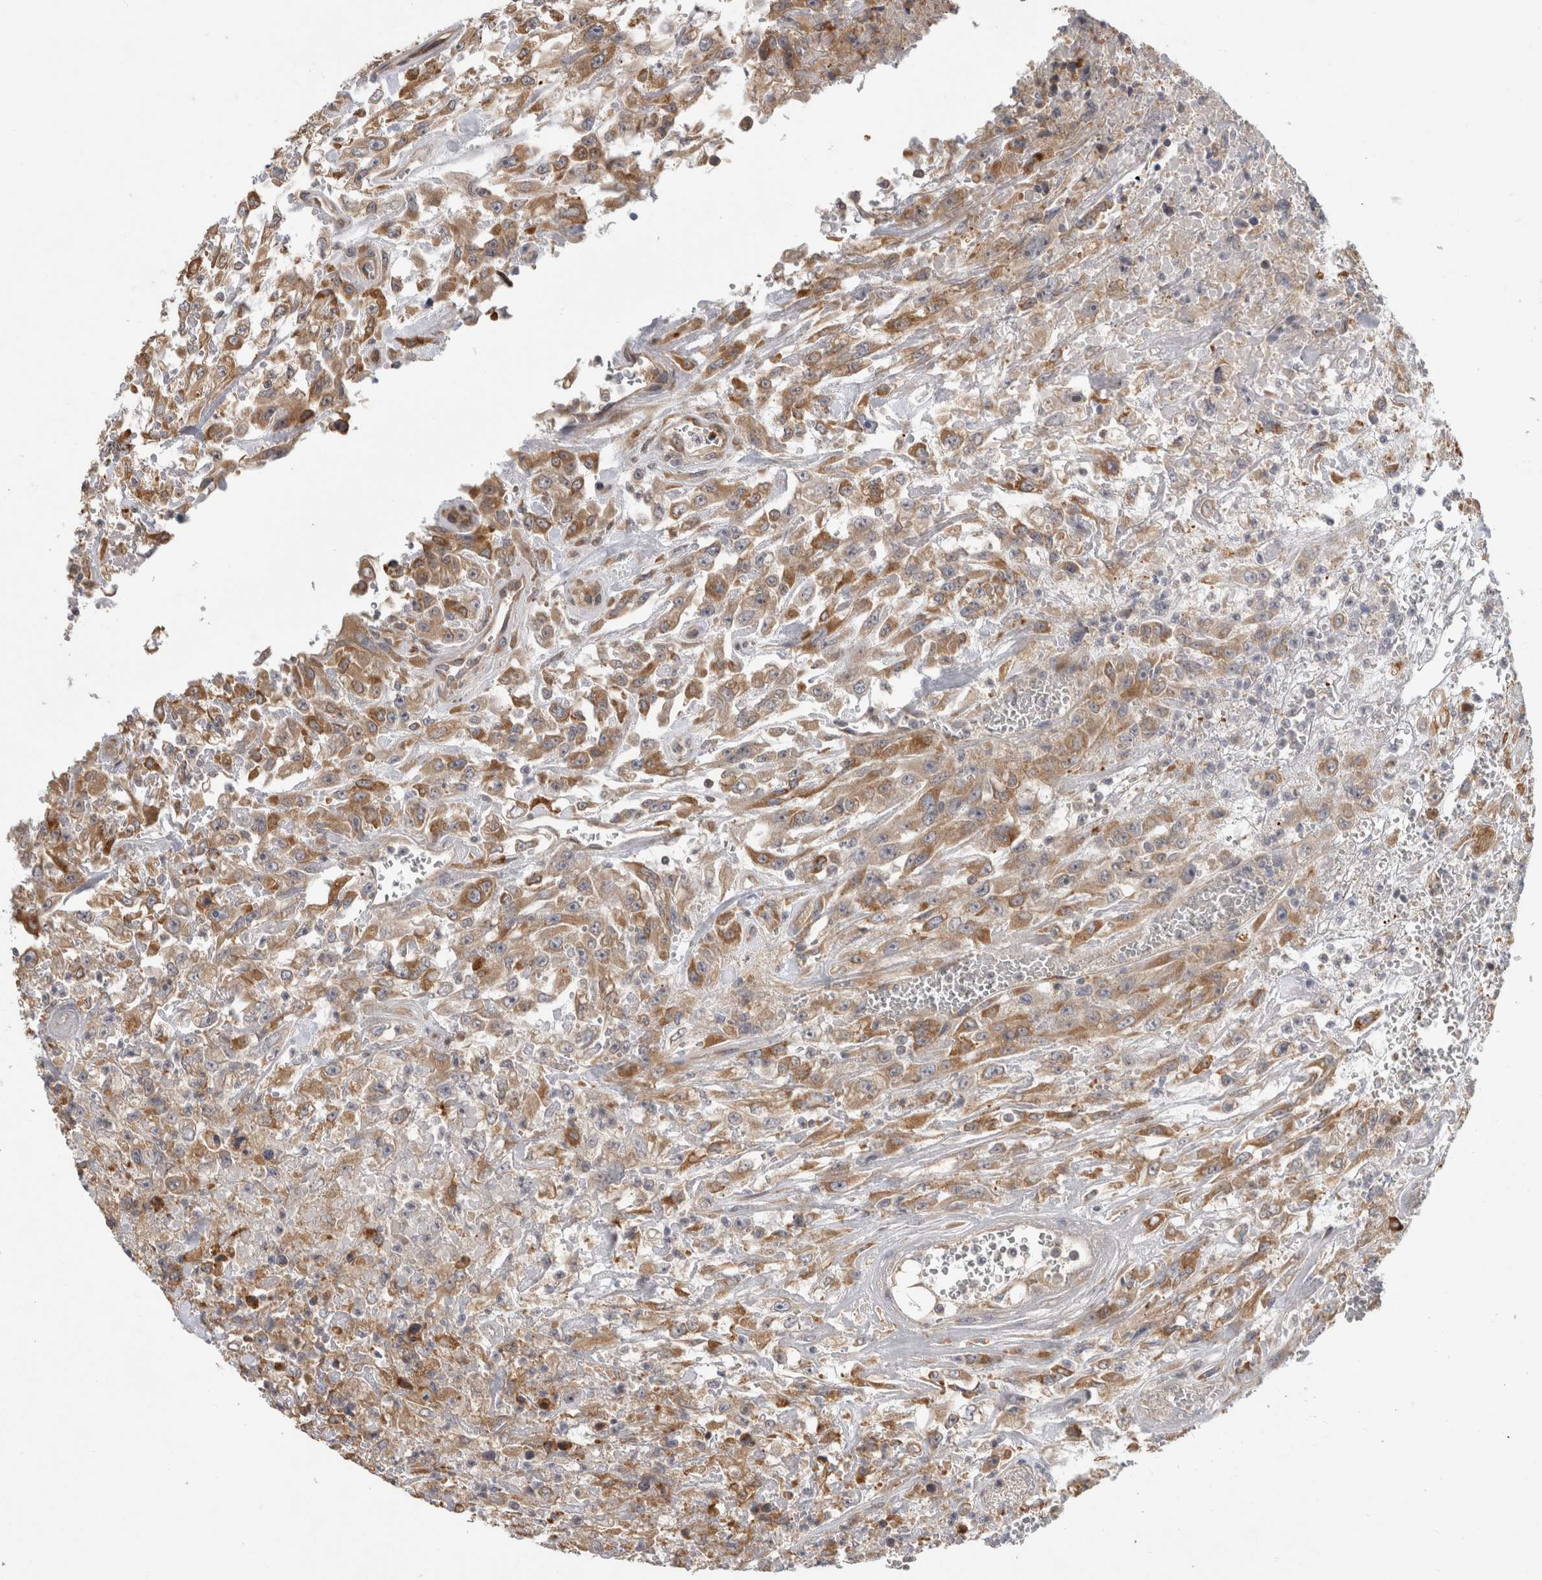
{"staining": {"intensity": "moderate", "quantity": ">75%", "location": "cytoplasmic/membranous"}, "tissue": "urothelial cancer", "cell_type": "Tumor cells", "image_type": "cancer", "snomed": [{"axis": "morphology", "description": "Urothelial carcinoma, High grade"}, {"axis": "topography", "description": "Urinary bladder"}], "caption": "Urothelial cancer stained for a protein displays moderate cytoplasmic/membranous positivity in tumor cells.", "gene": "PARP6", "patient": {"sex": "male", "age": 46}}